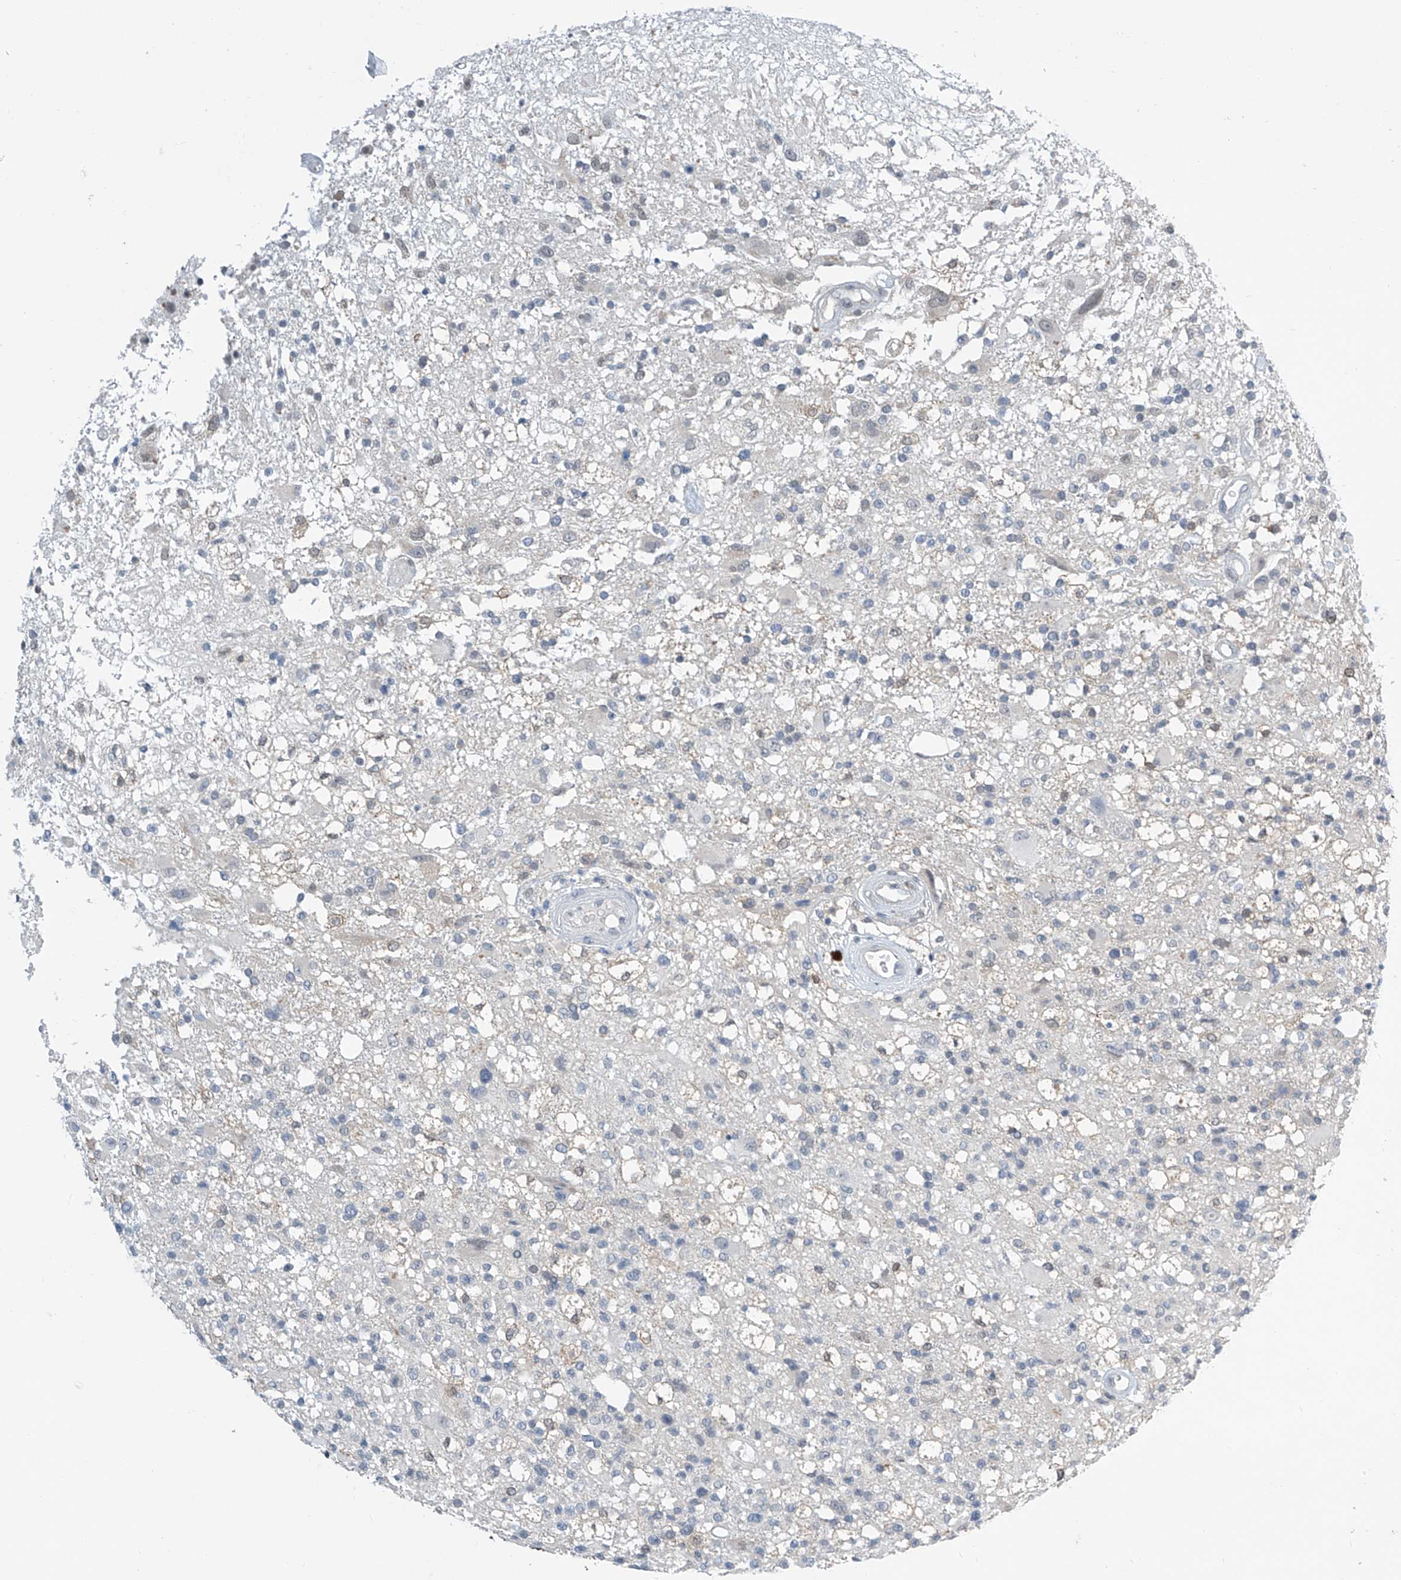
{"staining": {"intensity": "negative", "quantity": "none", "location": "none"}, "tissue": "glioma", "cell_type": "Tumor cells", "image_type": "cancer", "snomed": [{"axis": "morphology", "description": "Glioma, malignant, High grade"}, {"axis": "morphology", "description": "Glioblastoma, NOS"}, {"axis": "topography", "description": "Brain"}], "caption": "High power microscopy photomicrograph of an immunohistochemistry image of glioblastoma, revealing no significant expression in tumor cells.", "gene": "APLF", "patient": {"sex": "male", "age": 60}}